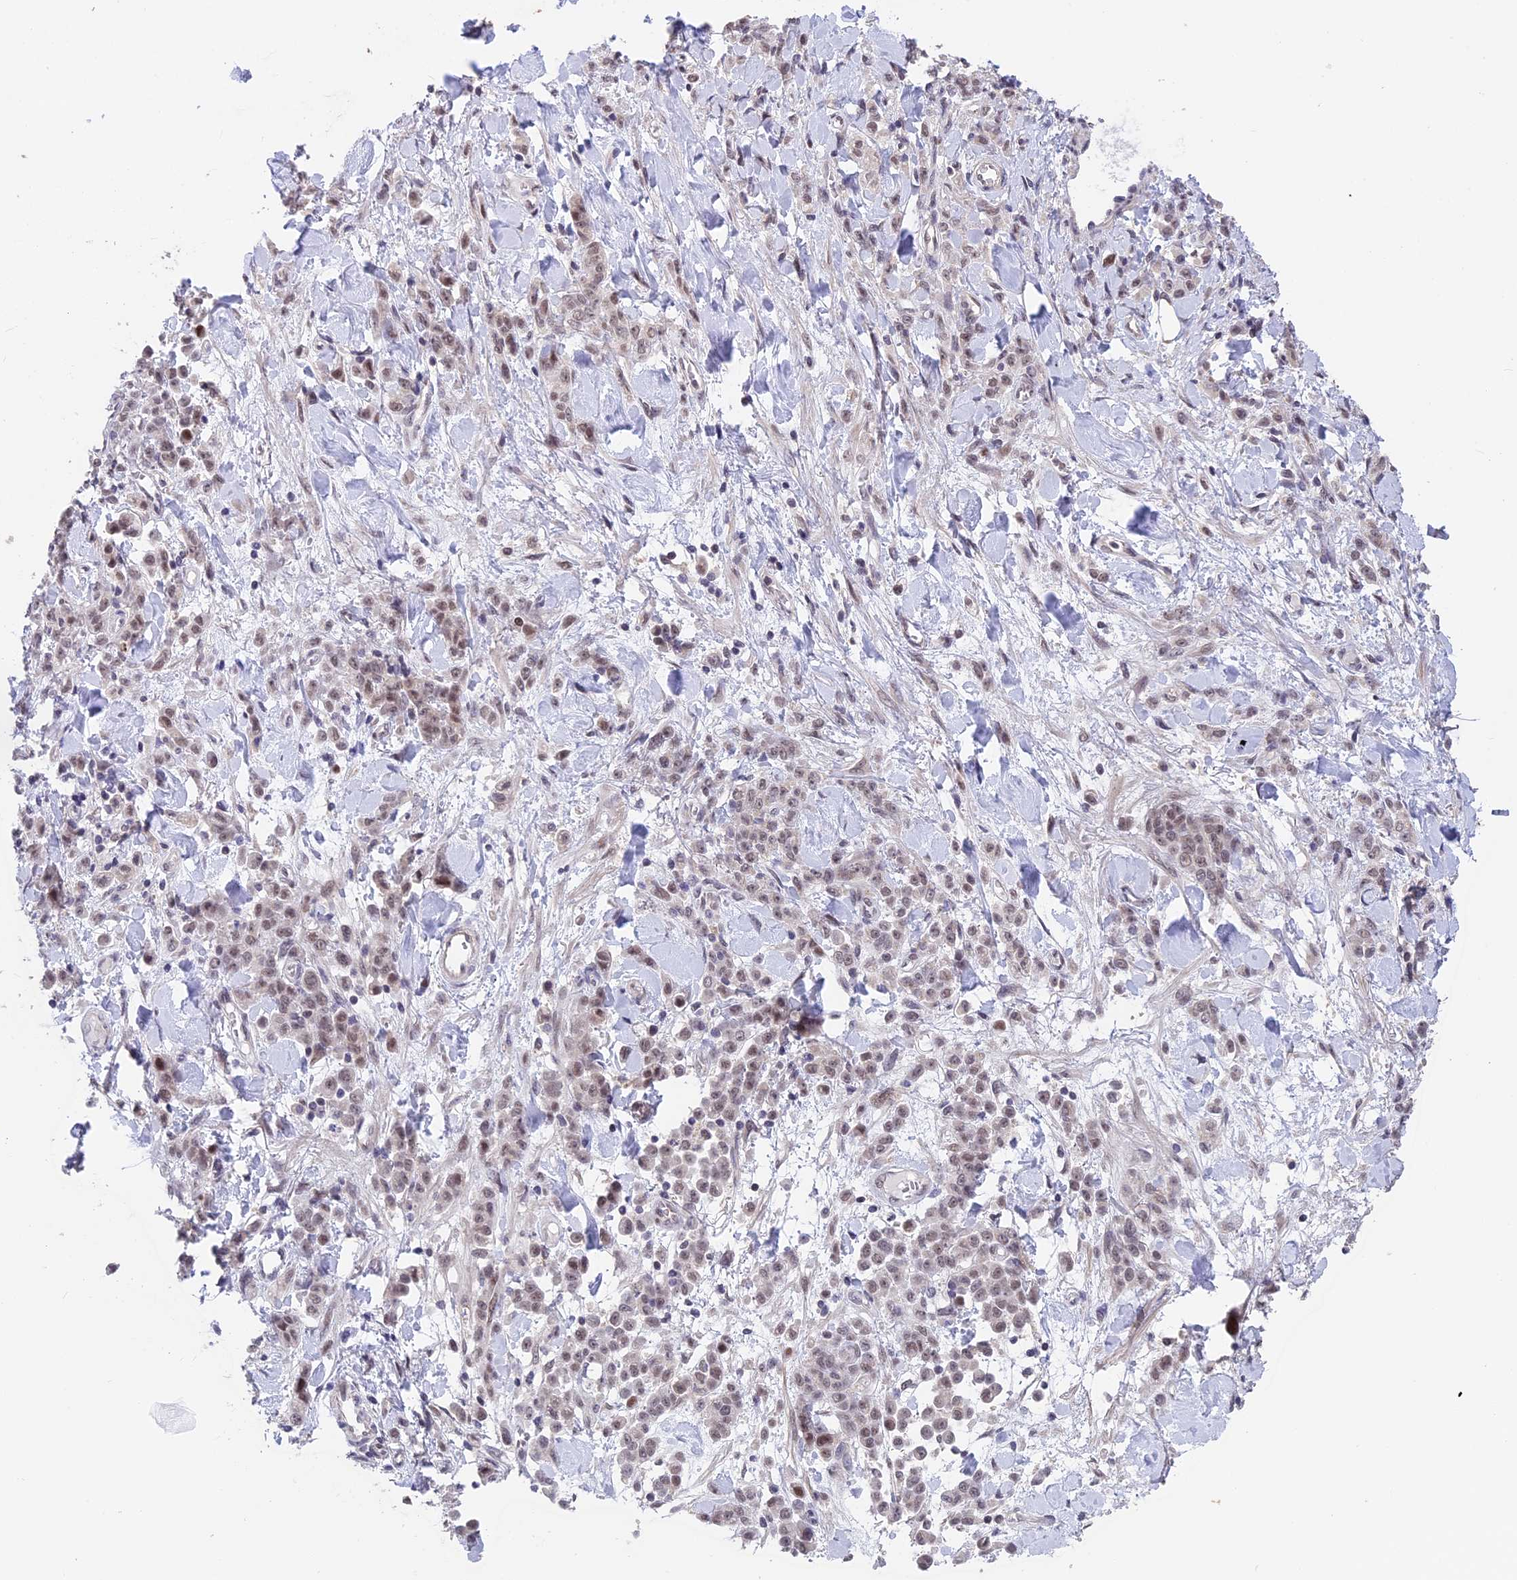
{"staining": {"intensity": "weak", "quantity": "25%-75%", "location": "nuclear"}, "tissue": "stomach cancer", "cell_type": "Tumor cells", "image_type": "cancer", "snomed": [{"axis": "morphology", "description": "Normal tissue, NOS"}, {"axis": "morphology", "description": "Adenocarcinoma, NOS"}, {"axis": "topography", "description": "Stomach"}], "caption": "Human adenocarcinoma (stomach) stained with a brown dye exhibits weak nuclear positive expression in approximately 25%-75% of tumor cells.", "gene": "POLR2C", "patient": {"sex": "male", "age": 82}}